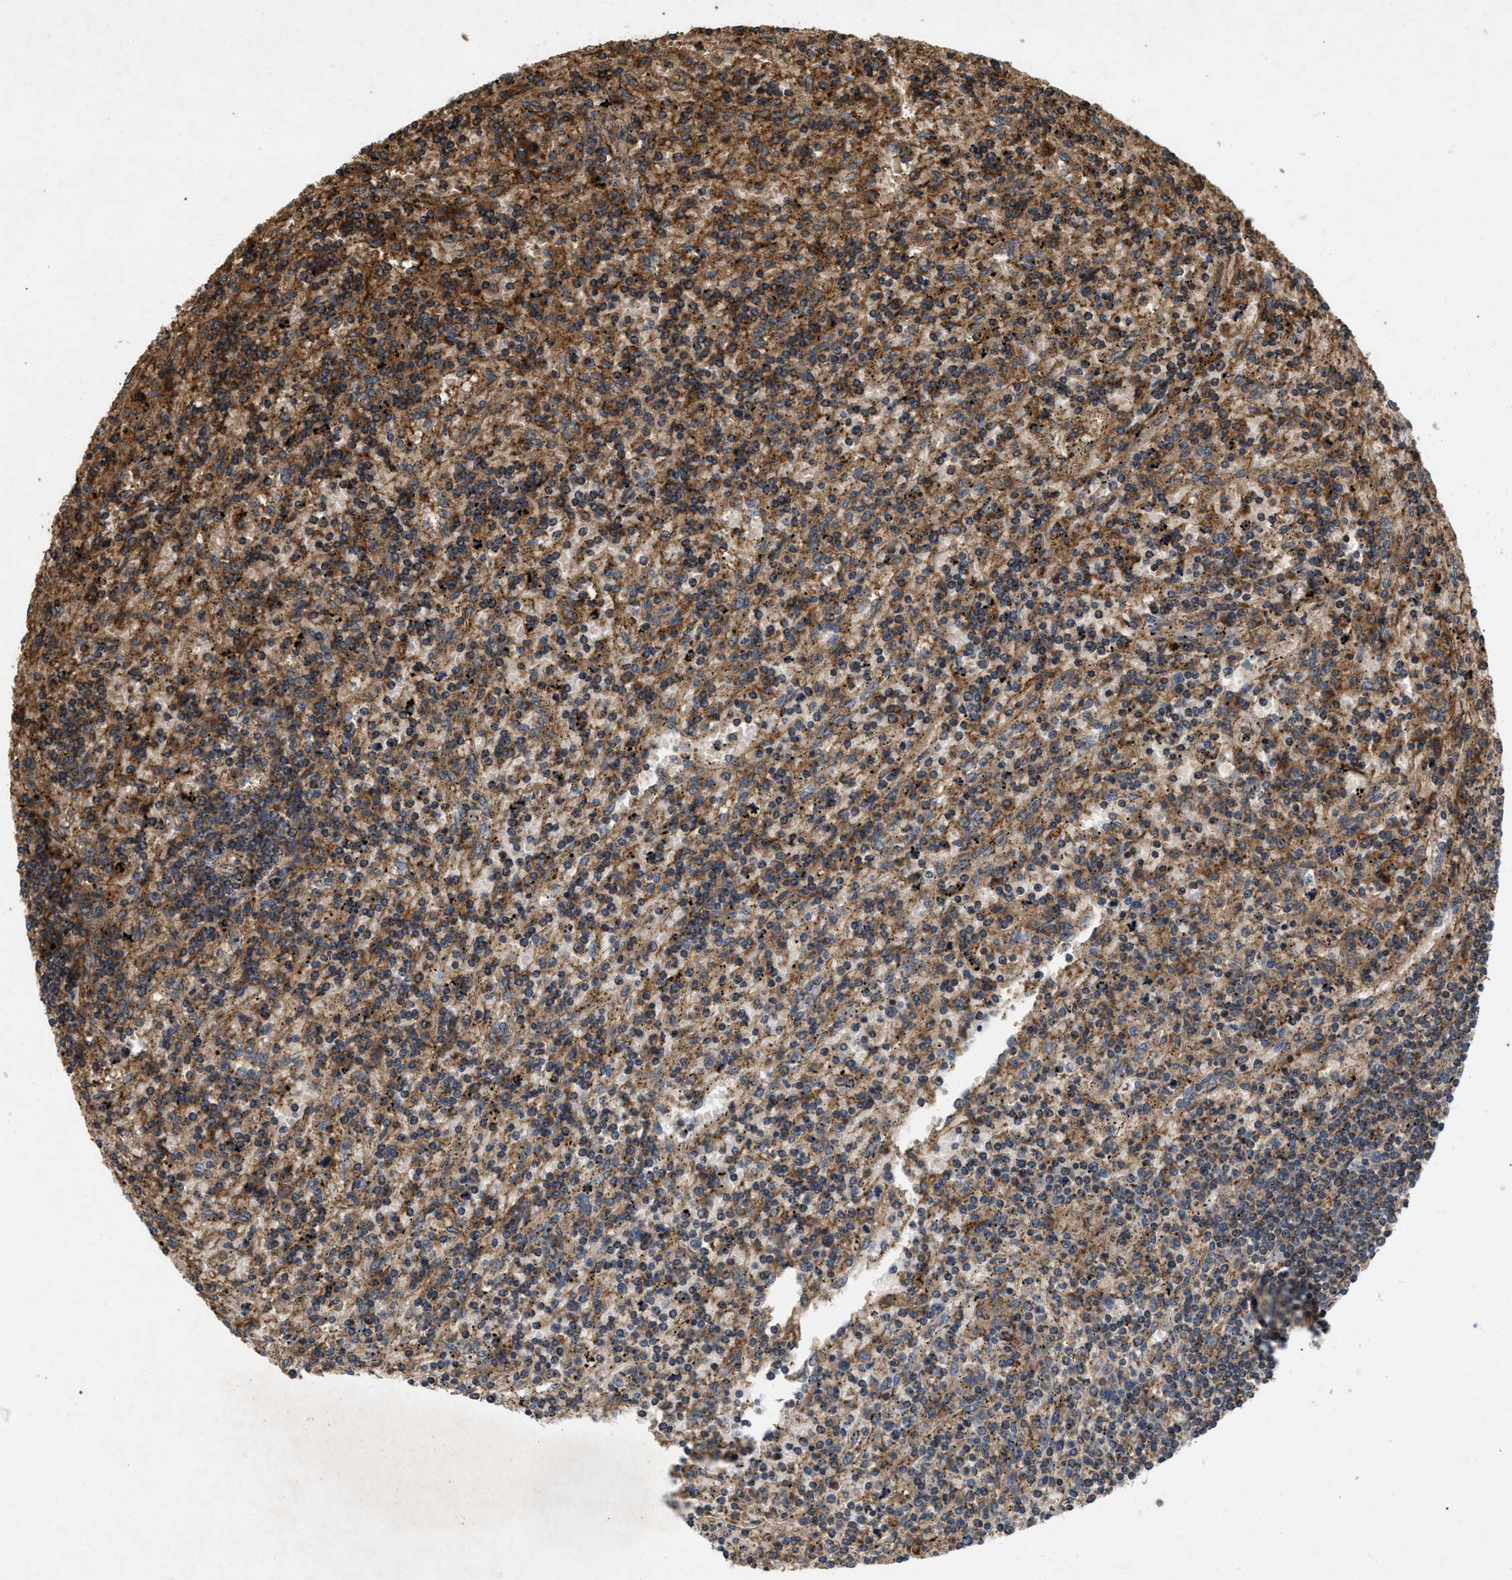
{"staining": {"intensity": "moderate", "quantity": "25%-75%", "location": "cytoplasmic/membranous"}, "tissue": "lymphoma", "cell_type": "Tumor cells", "image_type": "cancer", "snomed": [{"axis": "morphology", "description": "Malignant lymphoma, non-Hodgkin's type, Low grade"}, {"axis": "topography", "description": "Spleen"}], "caption": "The micrograph displays immunohistochemical staining of lymphoma. There is moderate cytoplasmic/membranous positivity is present in approximately 25%-75% of tumor cells.", "gene": "GNB4", "patient": {"sex": "male", "age": 76}}